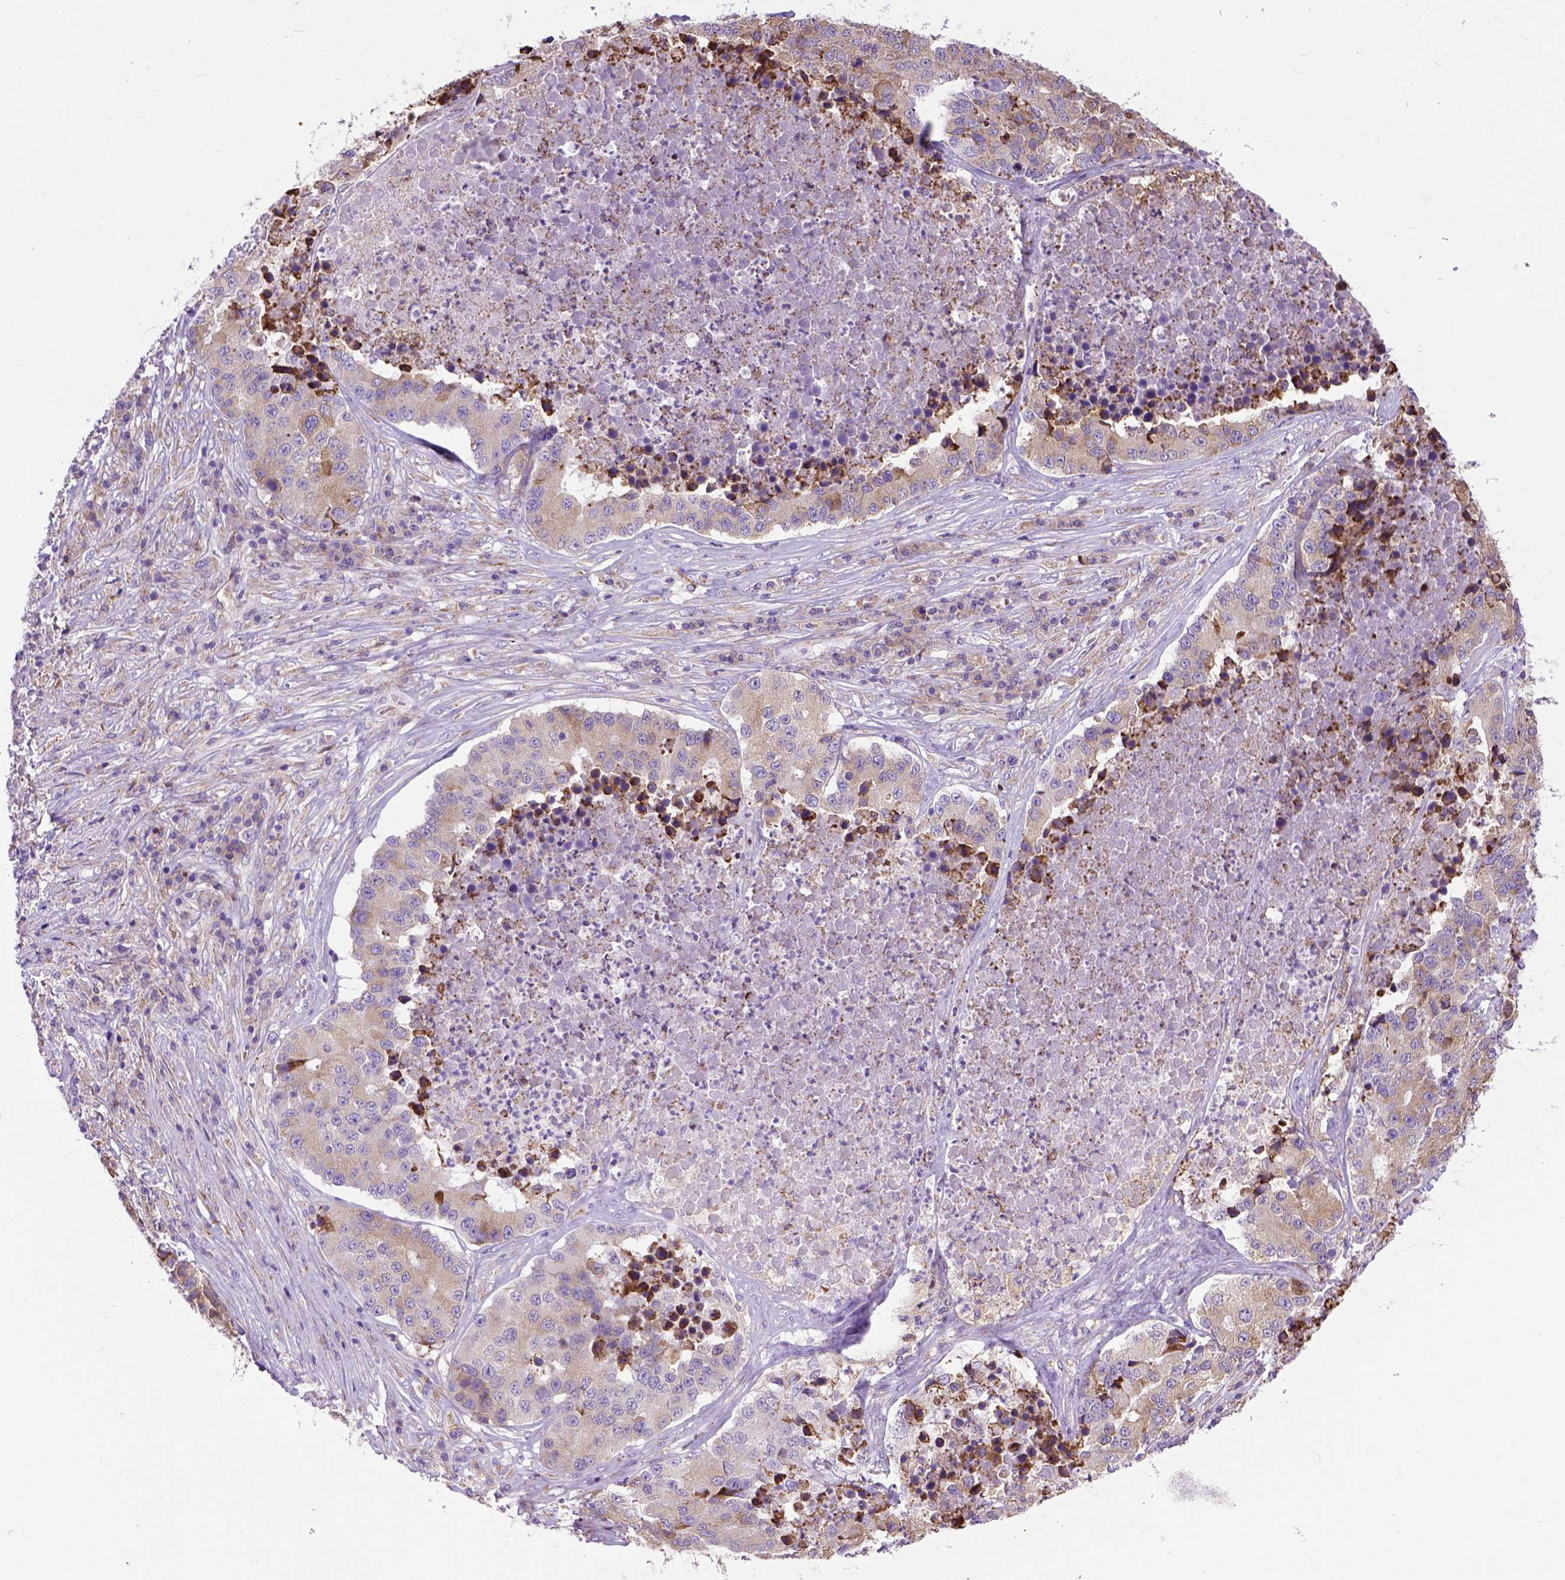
{"staining": {"intensity": "moderate", "quantity": "<25%", "location": "cytoplasmic/membranous"}, "tissue": "stomach cancer", "cell_type": "Tumor cells", "image_type": "cancer", "snomed": [{"axis": "morphology", "description": "Adenocarcinoma, NOS"}, {"axis": "topography", "description": "Stomach"}], "caption": "Adenocarcinoma (stomach) stained with DAB immunohistochemistry (IHC) shows low levels of moderate cytoplasmic/membranous positivity in about <25% of tumor cells.", "gene": "PLK4", "patient": {"sex": "male", "age": 71}}